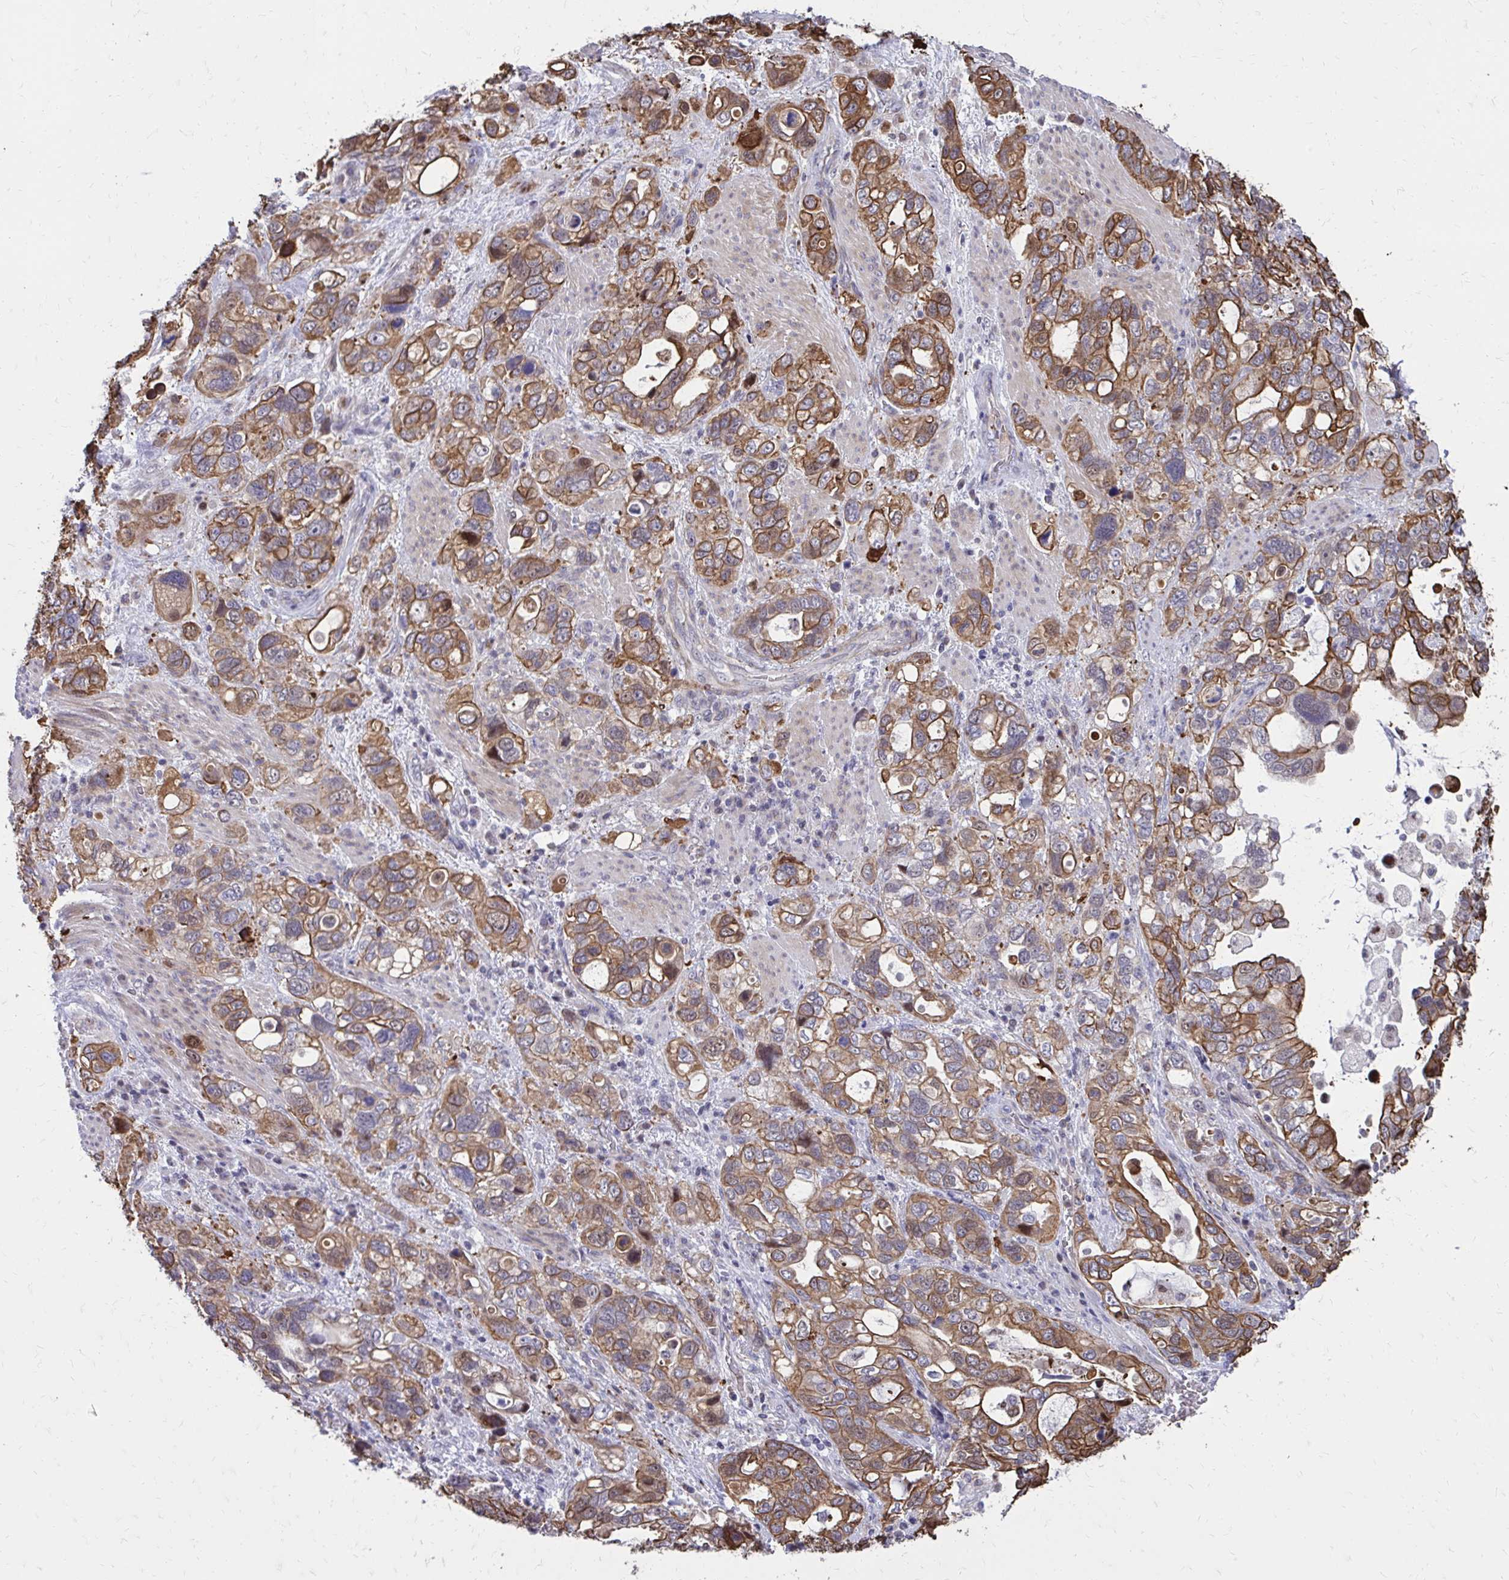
{"staining": {"intensity": "moderate", "quantity": ">75%", "location": "cytoplasmic/membranous,nuclear"}, "tissue": "stomach cancer", "cell_type": "Tumor cells", "image_type": "cancer", "snomed": [{"axis": "morphology", "description": "Adenocarcinoma, NOS"}, {"axis": "topography", "description": "Stomach, upper"}], "caption": "High-magnification brightfield microscopy of stomach cancer stained with DAB (brown) and counterstained with hematoxylin (blue). tumor cells exhibit moderate cytoplasmic/membranous and nuclear expression is appreciated in about>75% of cells.", "gene": "ANKRD30B", "patient": {"sex": "female", "age": 81}}